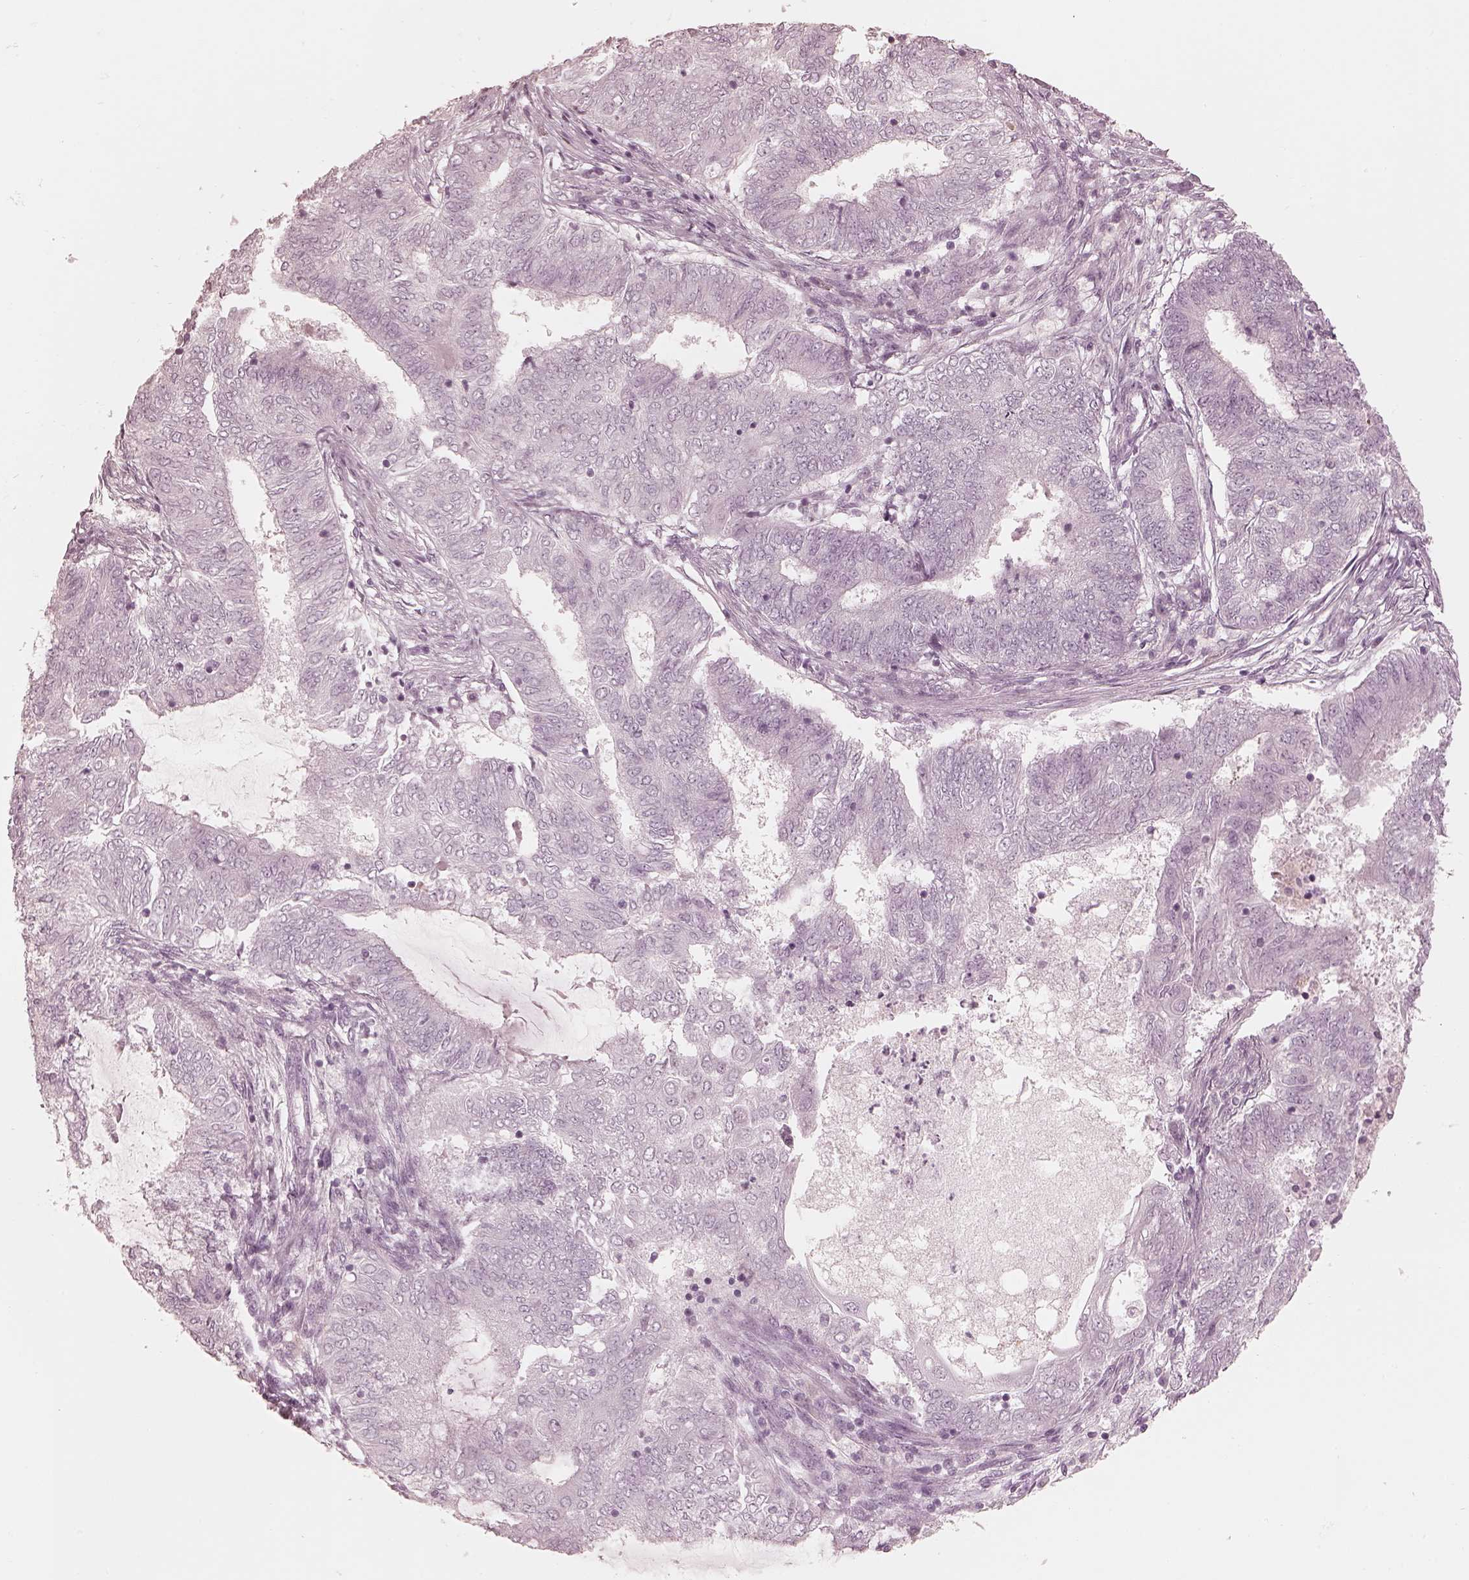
{"staining": {"intensity": "negative", "quantity": "none", "location": "none"}, "tissue": "endometrial cancer", "cell_type": "Tumor cells", "image_type": "cancer", "snomed": [{"axis": "morphology", "description": "Adenocarcinoma, NOS"}, {"axis": "topography", "description": "Endometrium"}], "caption": "An image of human endometrial cancer (adenocarcinoma) is negative for staining in tumor cells.", "gene": "CALR3", "patient": {"sex": "female", "age": 62}}